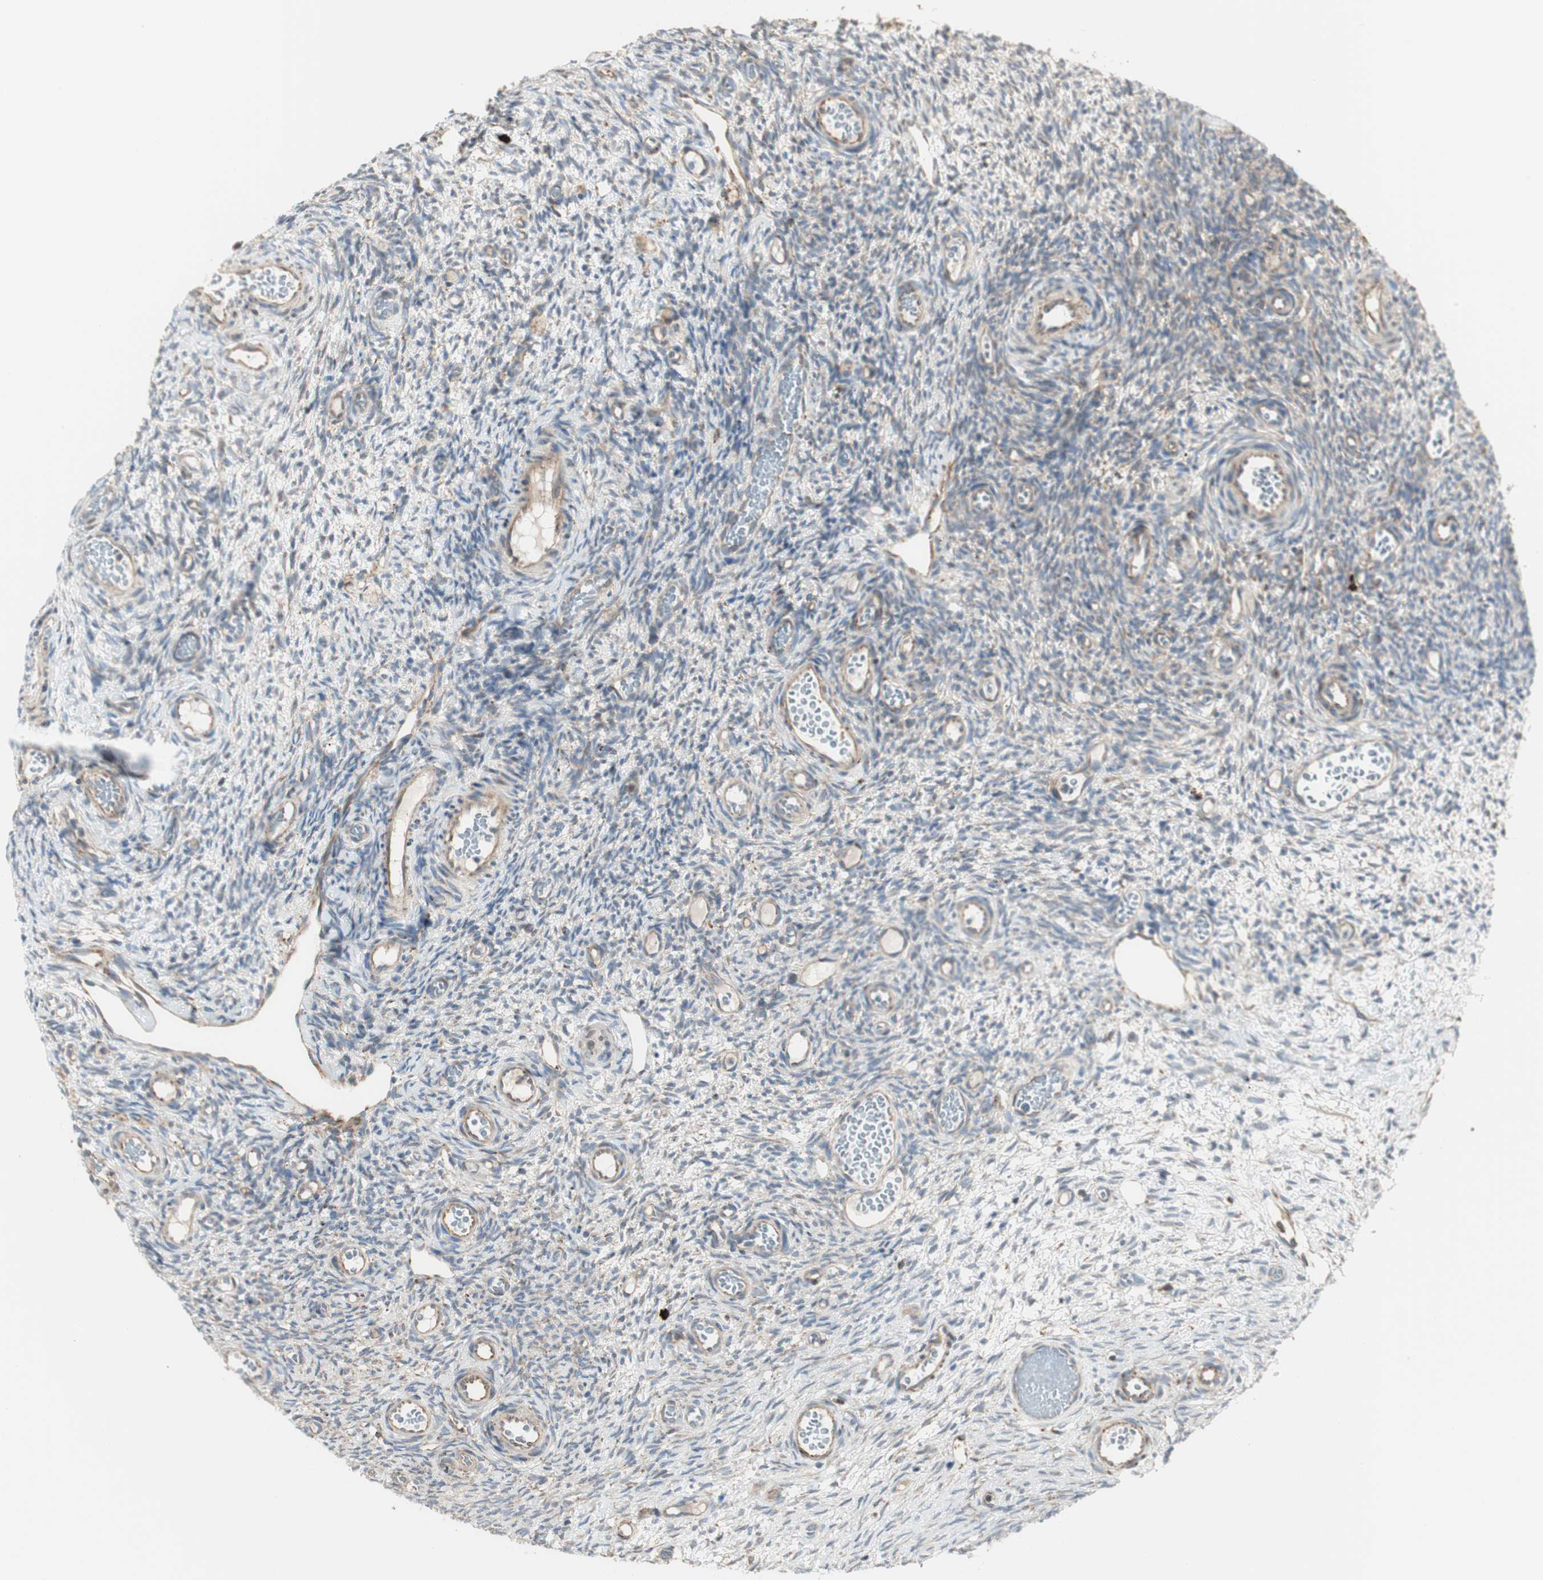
{"staining": {"intensity": "moderate", "quantity": "25%-75%", "location": "cytoplasmic/membranous"}, "tissue": "ovary", "cell_type": "Ovarian stroma cells", "image_type": "normal", "snomed": [{"axis": "morphology", "description": "Normal tissue, NOS"}, {"axis": "topography", "description": "Ovary"}], "caption": "Ovary was stained to show a protein in brown. There is medium levels of moderate cytoplasmic/membranous positivity in about 25%-75% of ovarian stroma cells. Ihc stains the protein in brown and the nuclei are stained blue.", "gene": "HSP90B1", "patient": {"sex": "female", "age": 35}}